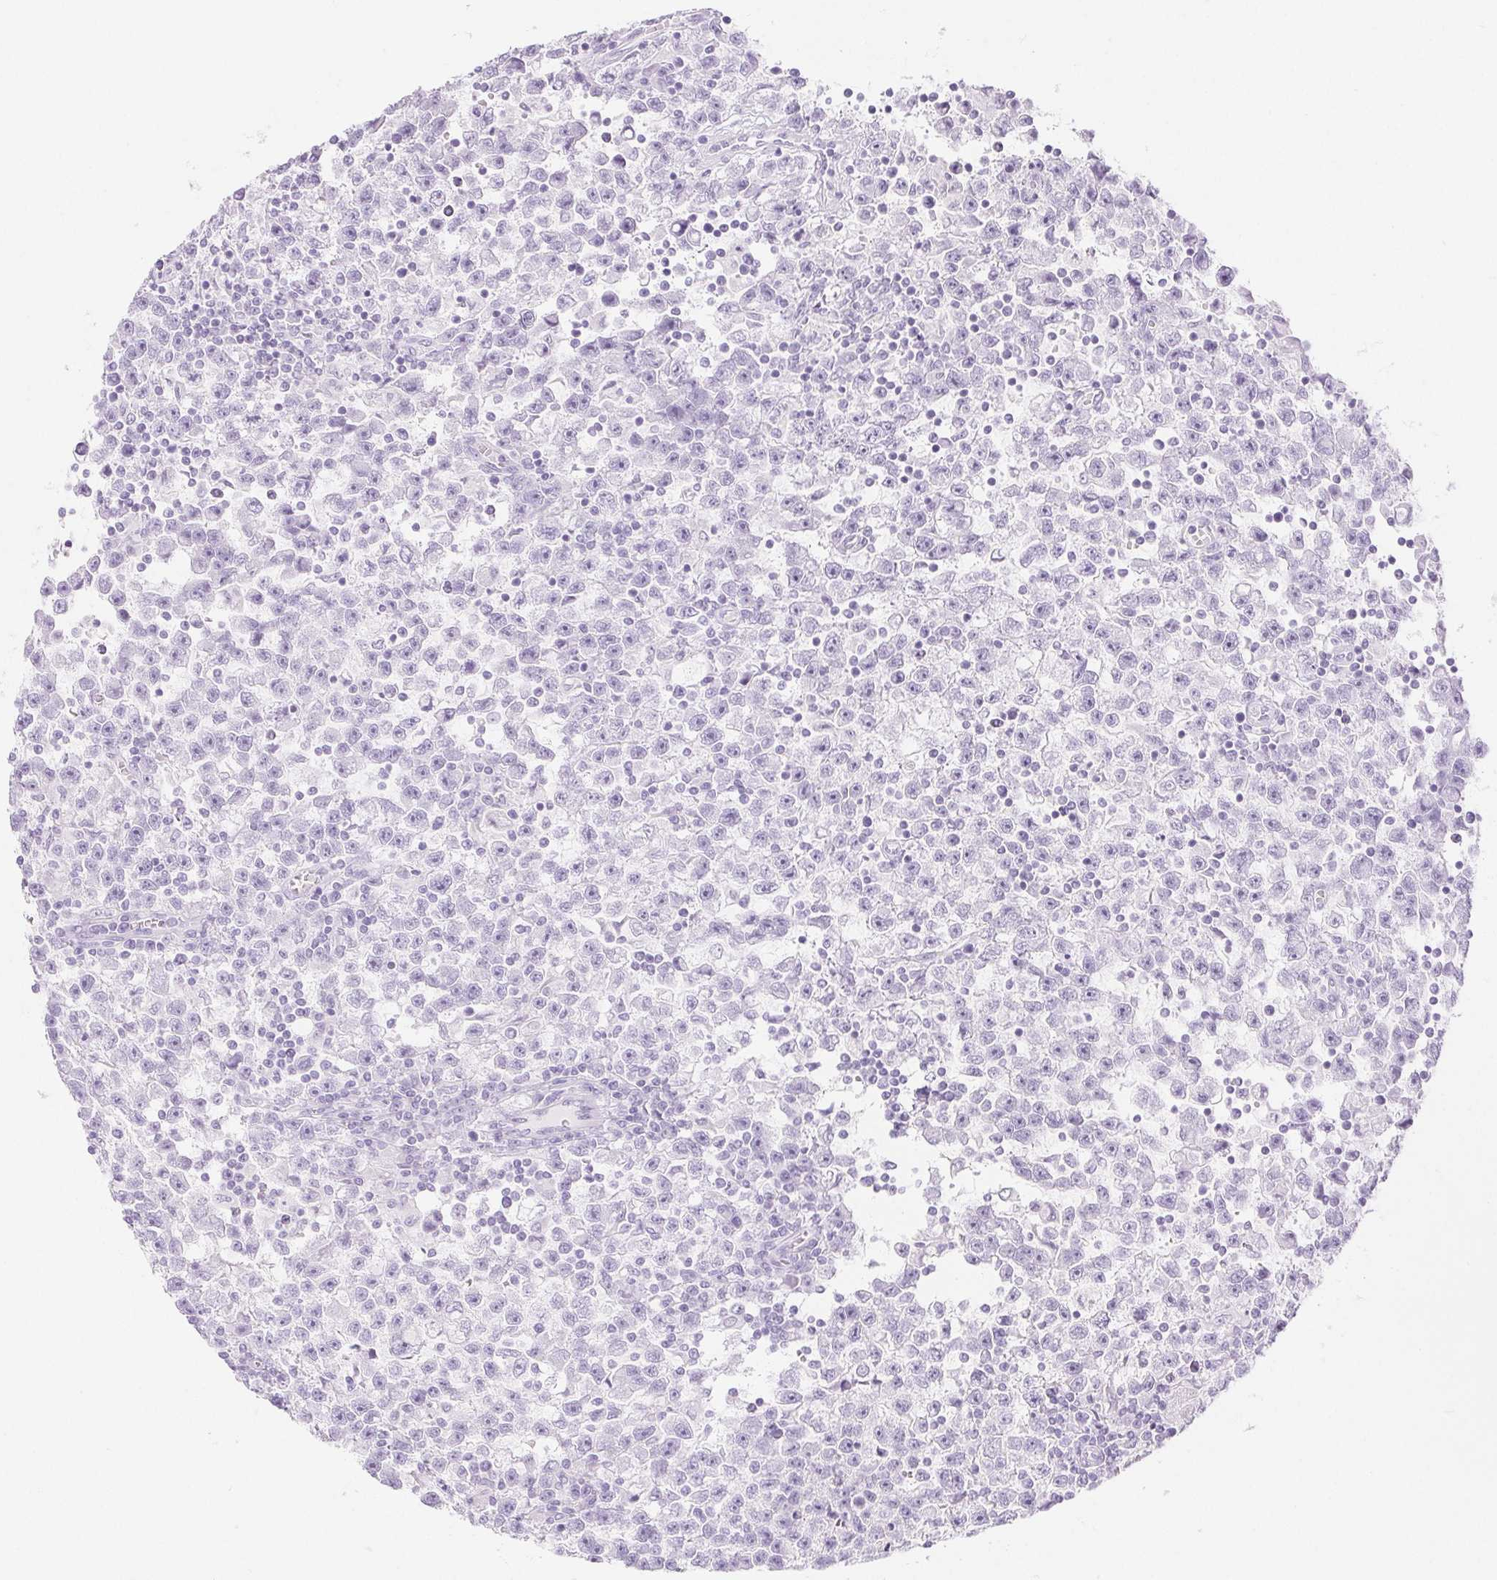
{"staining": {"intensity": "negative", "quantity": "none", "location": "none"}, "tissue": "testis cancer", "cell_type": "Tumor cells", "image_type": "cancer", "snomed": [{"axis": "morphology", "description": "Seminoma, NOS"}, {"axis": "topography", "description": "Testis"}], "caption": "Tumor cells show no significant staining in seminoma (testis).", "gene": "SPRR3", "patient": {"sex": "male", "age": 31}}